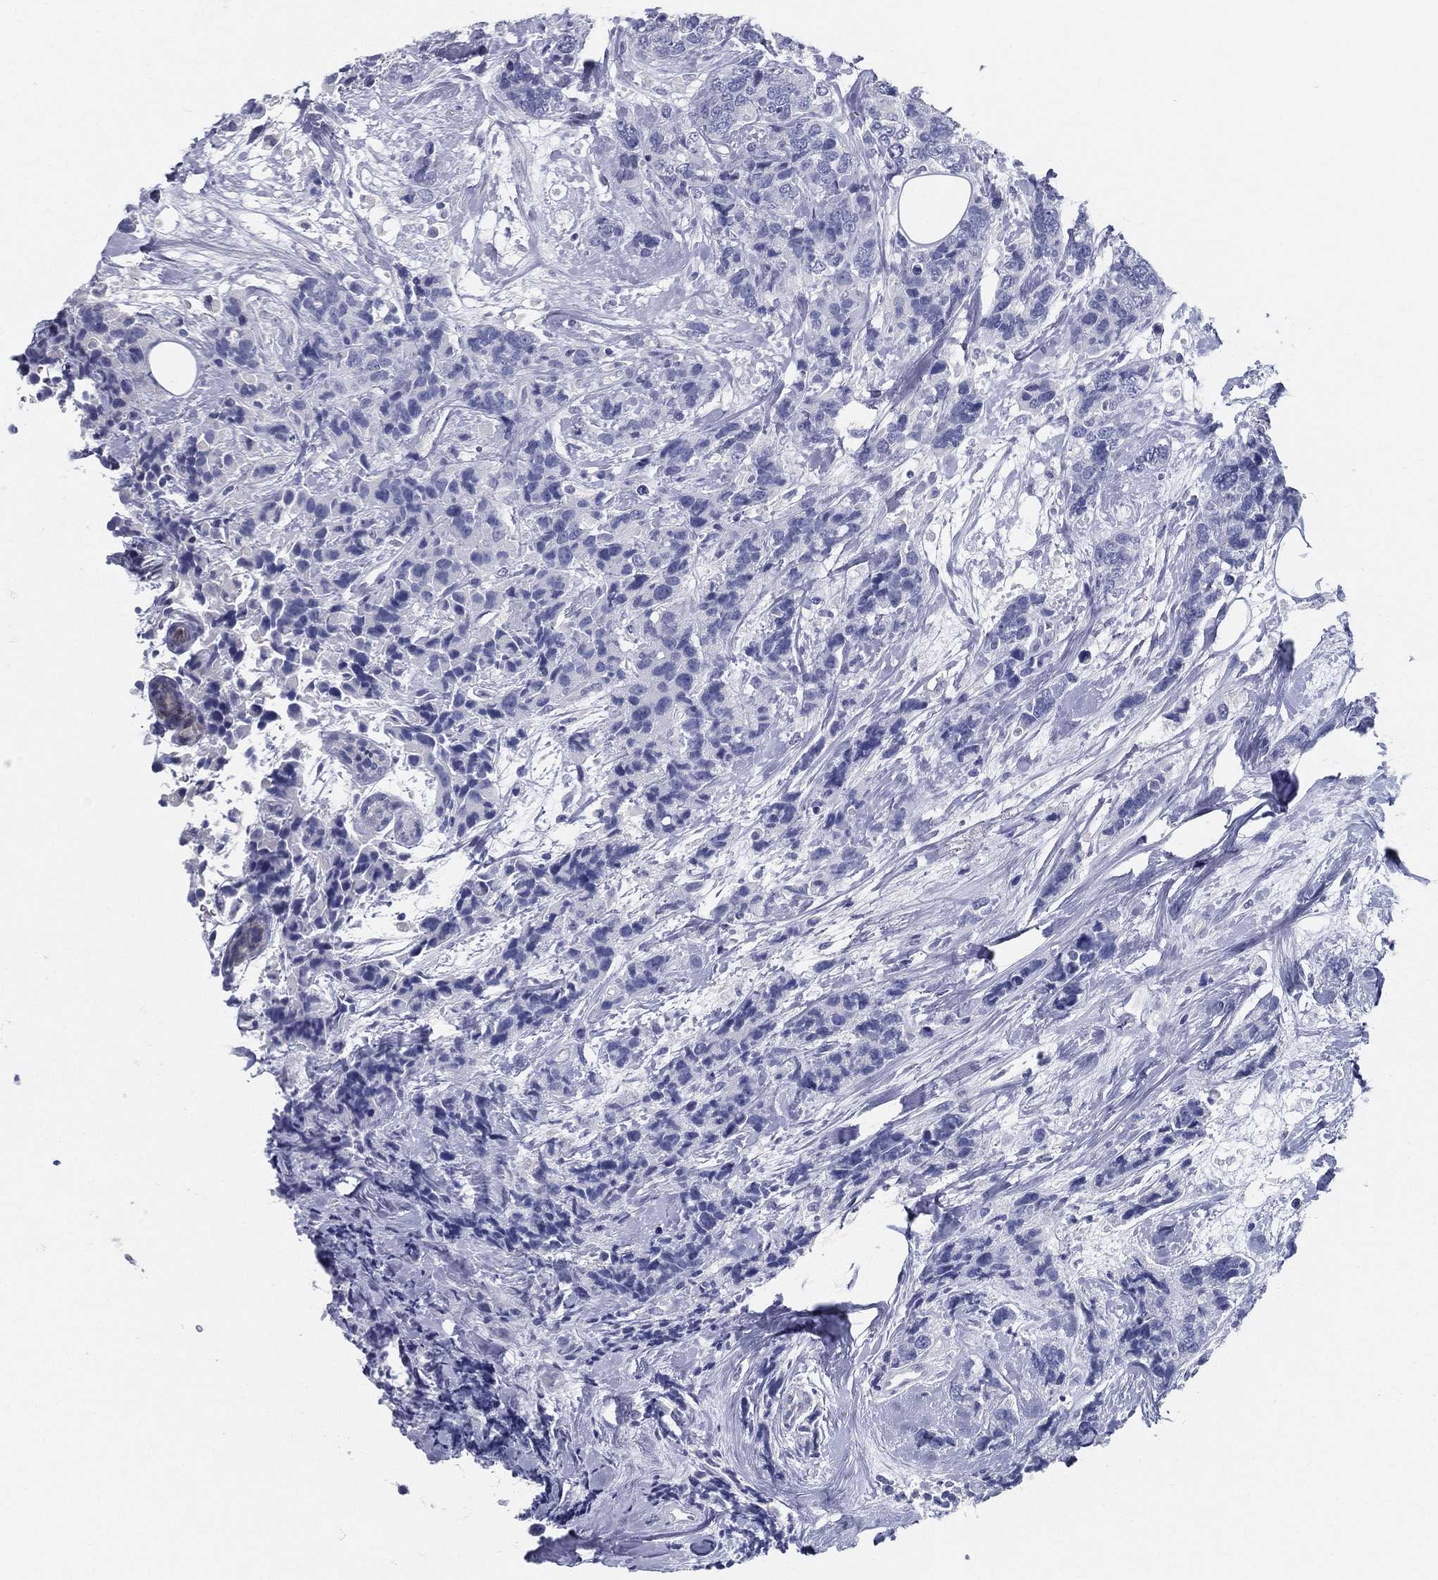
{"staining": {"intensity": "negative", "quantity": "none", "location": "none"}, "tissue": "breast cancer", "cell_type": "Tumor cells", "image_type": "cancer", "snomed": [{"axis": "morphology", "description": "Lobular carcinoma"}, {"axis": "topography", "description": "Breast"}], "caption": "IHC histopathology image of neoplastic tissue: human breast cancer stained with DAB exhibits no significant protein staining in tumor cells.", "gene": "STS", "patient": {"sex": "female", "age": 59}}